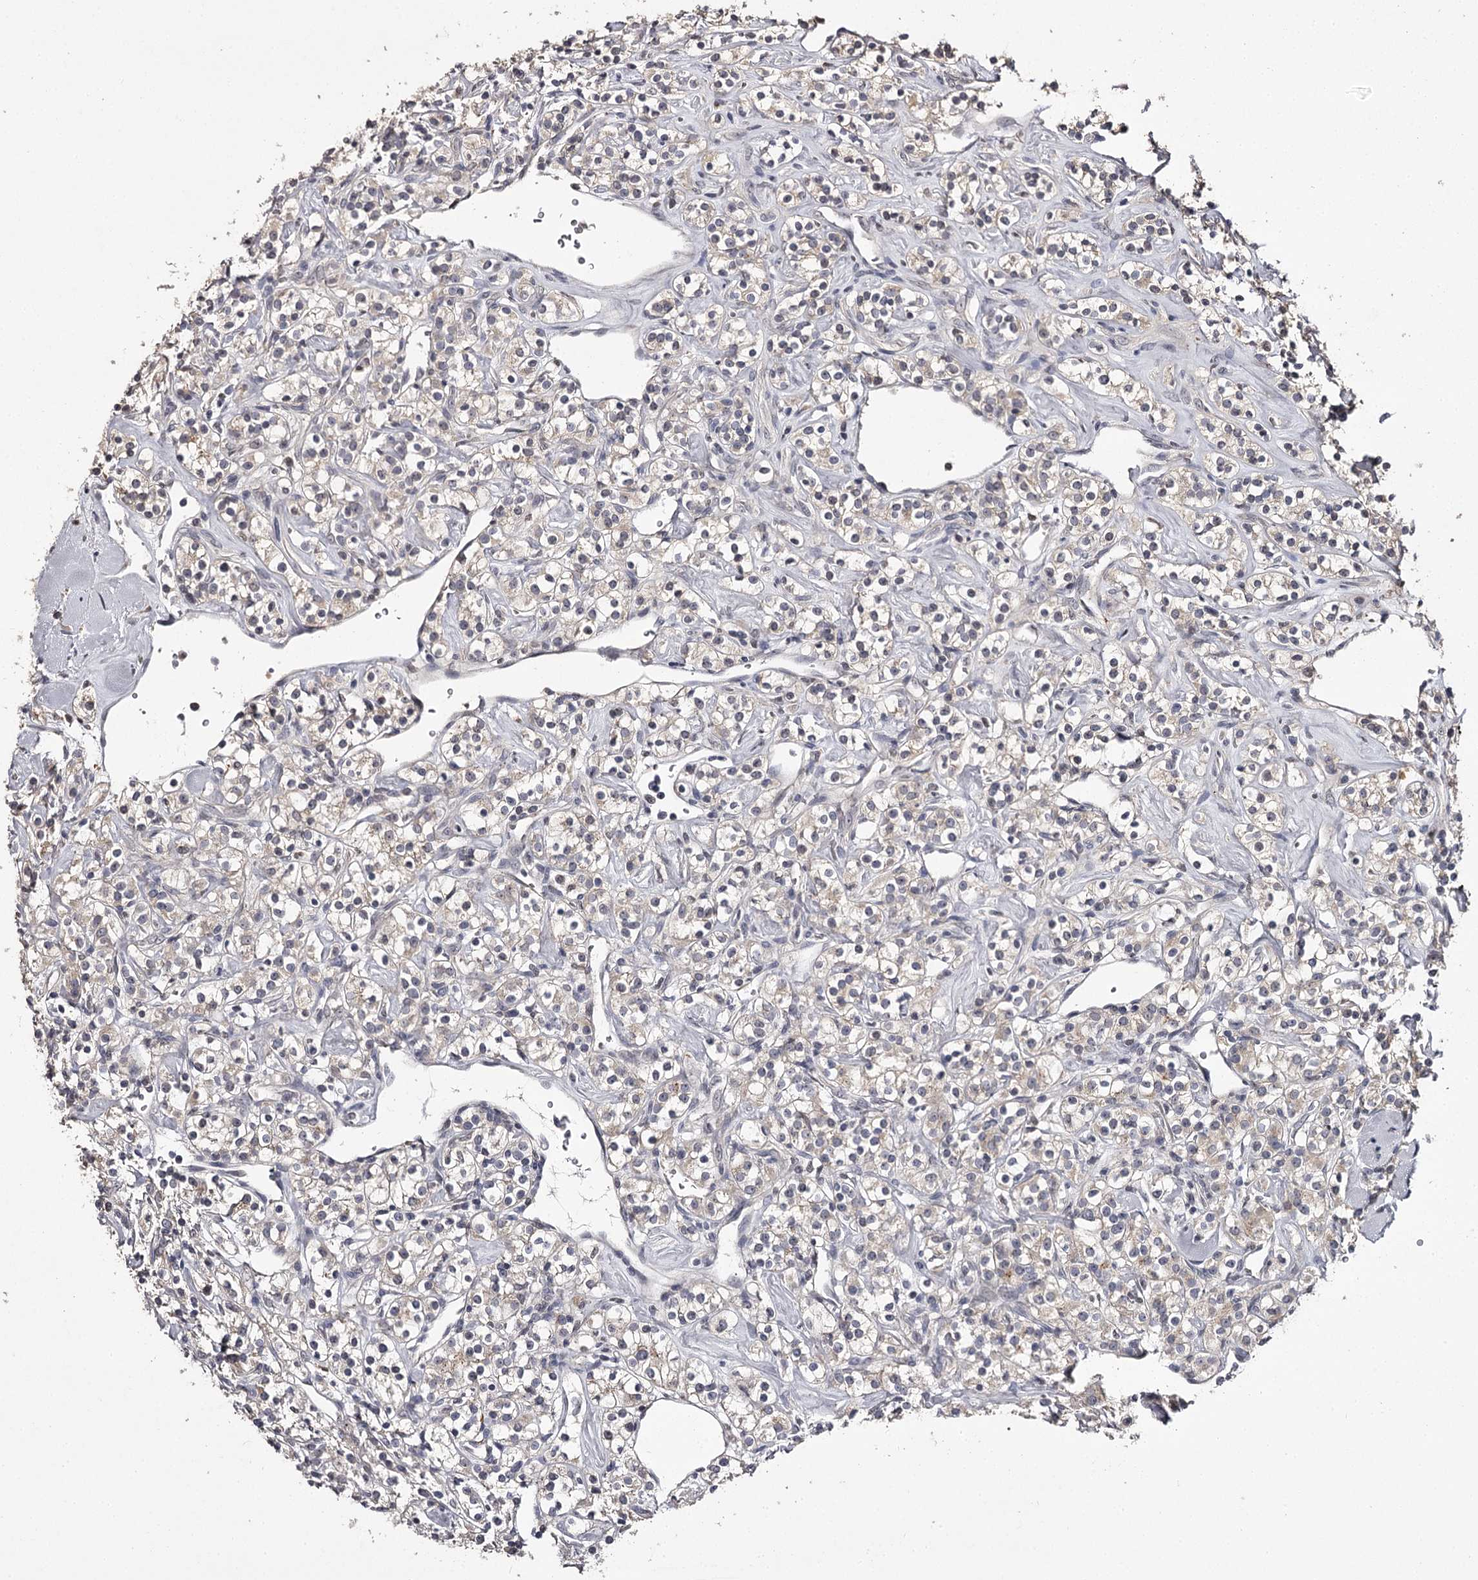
{"staining": {"intensity": "negative", "quantity": "none", "location": "none"}, "tissue": "renal cancer", "cell_type": "Tumor cells", "image_type": "cancer", "snomed": [{"axis": "morphology", "description": "Adenocarcinoma, NOS"}, {"axis": "topography", "description": "Kidney"}], "caption": "A high-resolution photomicrograph shows immunohistochemistry (IHC) staining of renal cancer (adenocarcinoma), which reveals no significant expression in tumor cells.", "gene": "SLC32A1", "patient": {"sex": "male", "age": 77}}